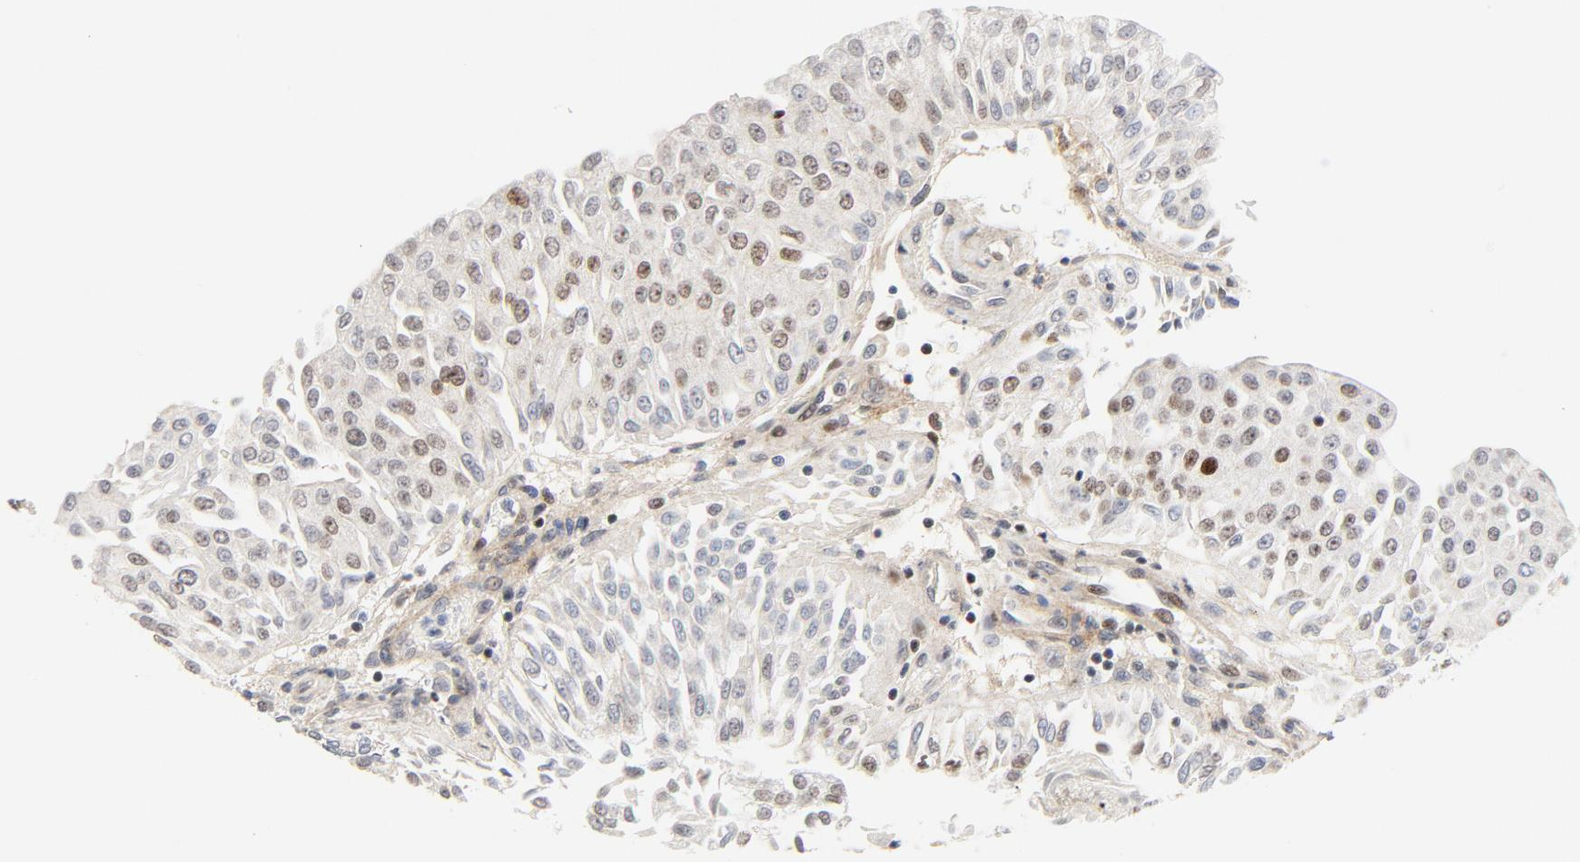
{"staining": {"intensity": "moderate", "quantity": "<25%", "location": "nuclear"}, "tissue": "urothelial cancer", "cell_type": "Tumor cells", "image_type": "cancer", "snomed": [{"axis": "morphology", "description": "Urothelial carcinoma, Low grade"}, {"axis": "topography", "description": "Urinary bladder"}], "caption": "Human urothelial carcinoma (low-grade) stained with a protein marker displays moderate staining in tumor cells.", "gene": "GTF2I", "patient": {"sex": "male", "age": 86}}